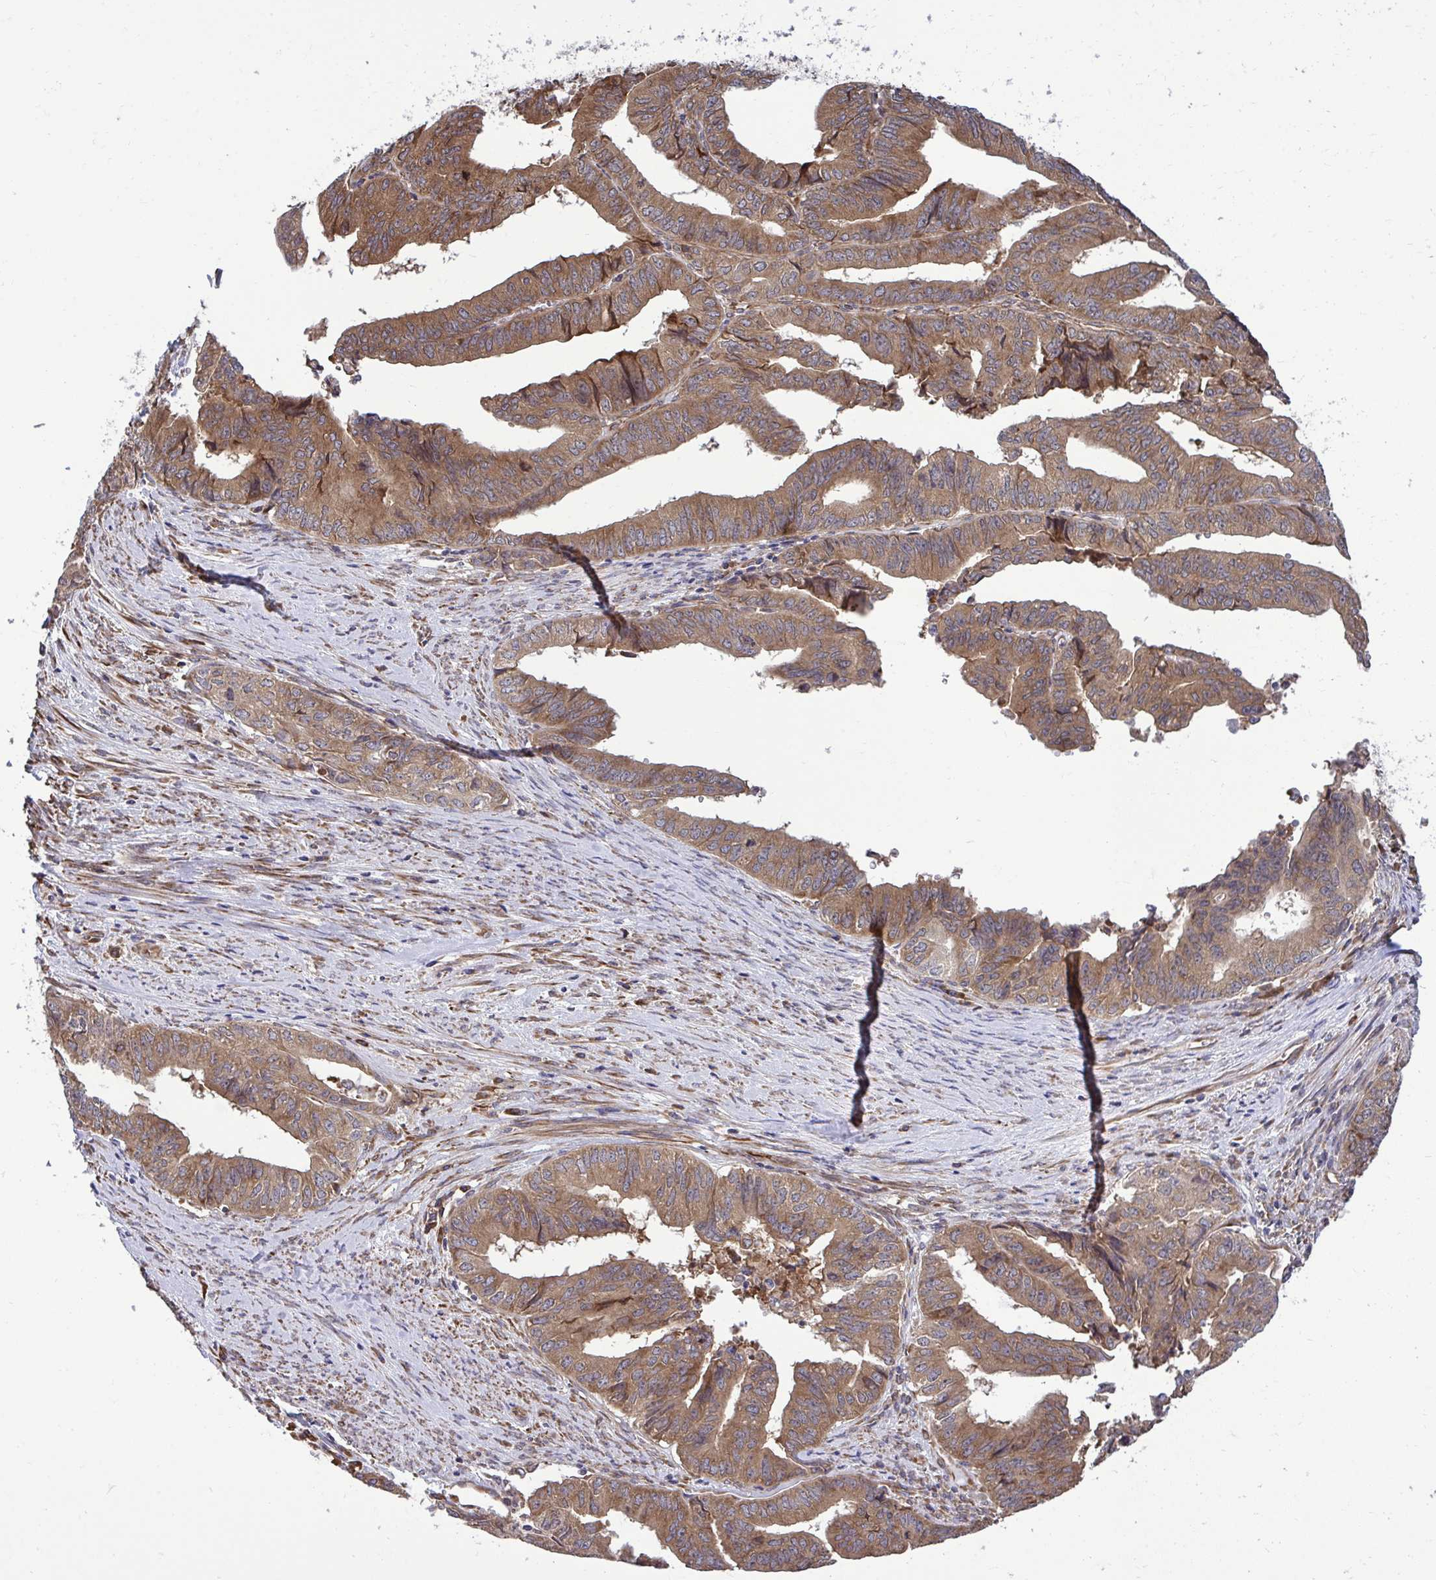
{"staining": {"intensity": "moderate", "quantity": ">75%", "location": "cytoplasmic/membranous"}, "tissue": "endometrial cancer", "cell_type": "Tumor cells", "image_type": "cancer", "snomed": [{"axis": "morphology", "description": "Adenocarcinoma, NOS"}, {"axis": "topography", "description": "Endometrium"}], "caption": "Adenocarcinoma (endometrial) tissue demonstrates moderate cytoplasmic/membranous positivity in about >75% of tumor cells The protein of interest is shown in brown color, while the nuclei are stained blue.", "gene": "RPS15", "patient": {"sex": "female", "age": 65}}